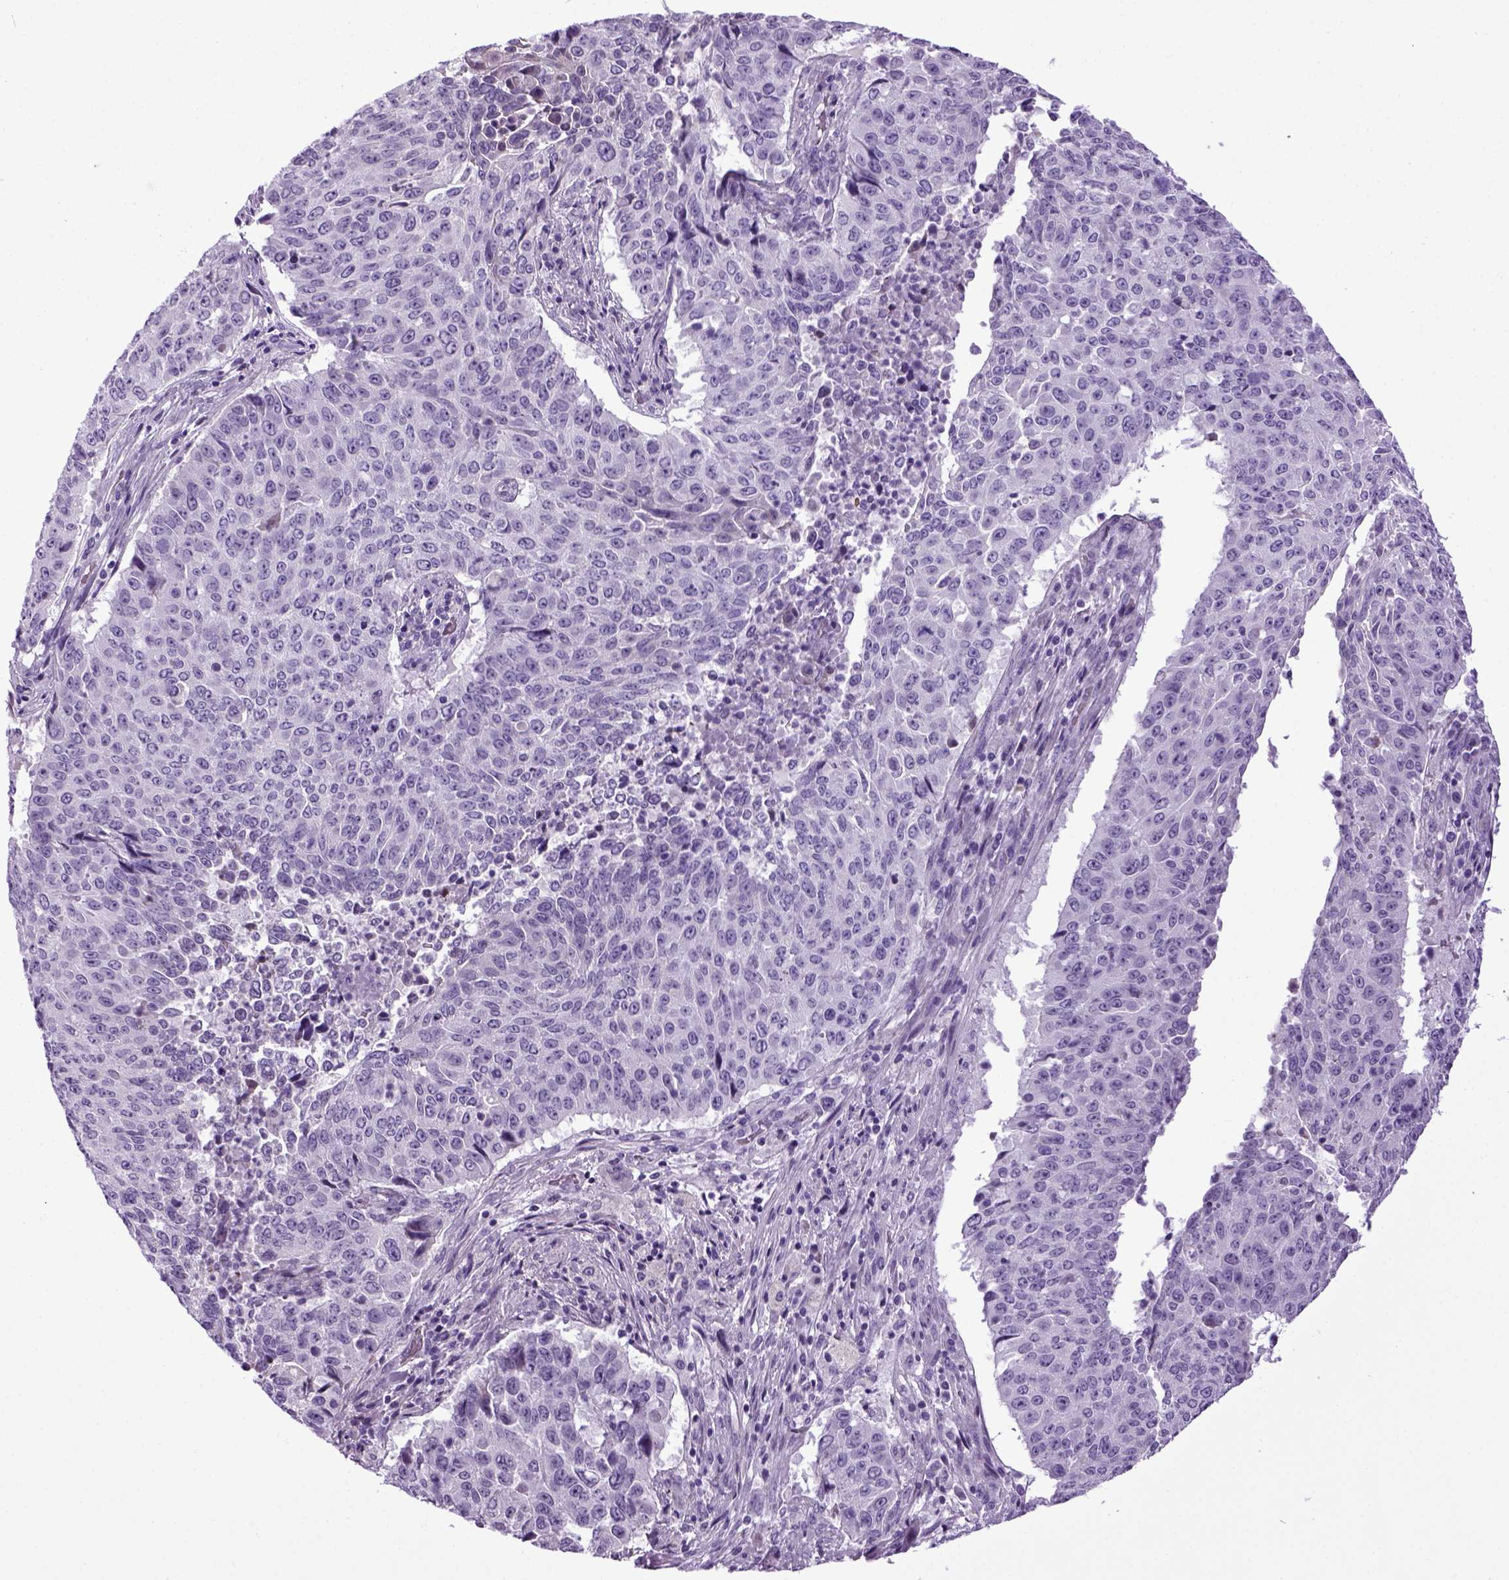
{"staining": {"intensity": "negative", "quantity": "none", "location": "none"}, "tissue": "lung cancer", "cell_type": "Tumor cells", "image_type": "cancer", "snomed": [{"axis": "morphology", "description": "Normal tissue, NOS"}, {"axis": "morphology", "description": "Squamous cell carcinoma, NOS"}, {"axis": "topography", "description": "Bronchus"}, {"axis": "topography", "description": "Lung"}], "caption": "Protein analysis of lung cancer displays no significant expression in tumor cells.", "gene": "HMCN2", "patient": {"sex": "male", "age": 64}}